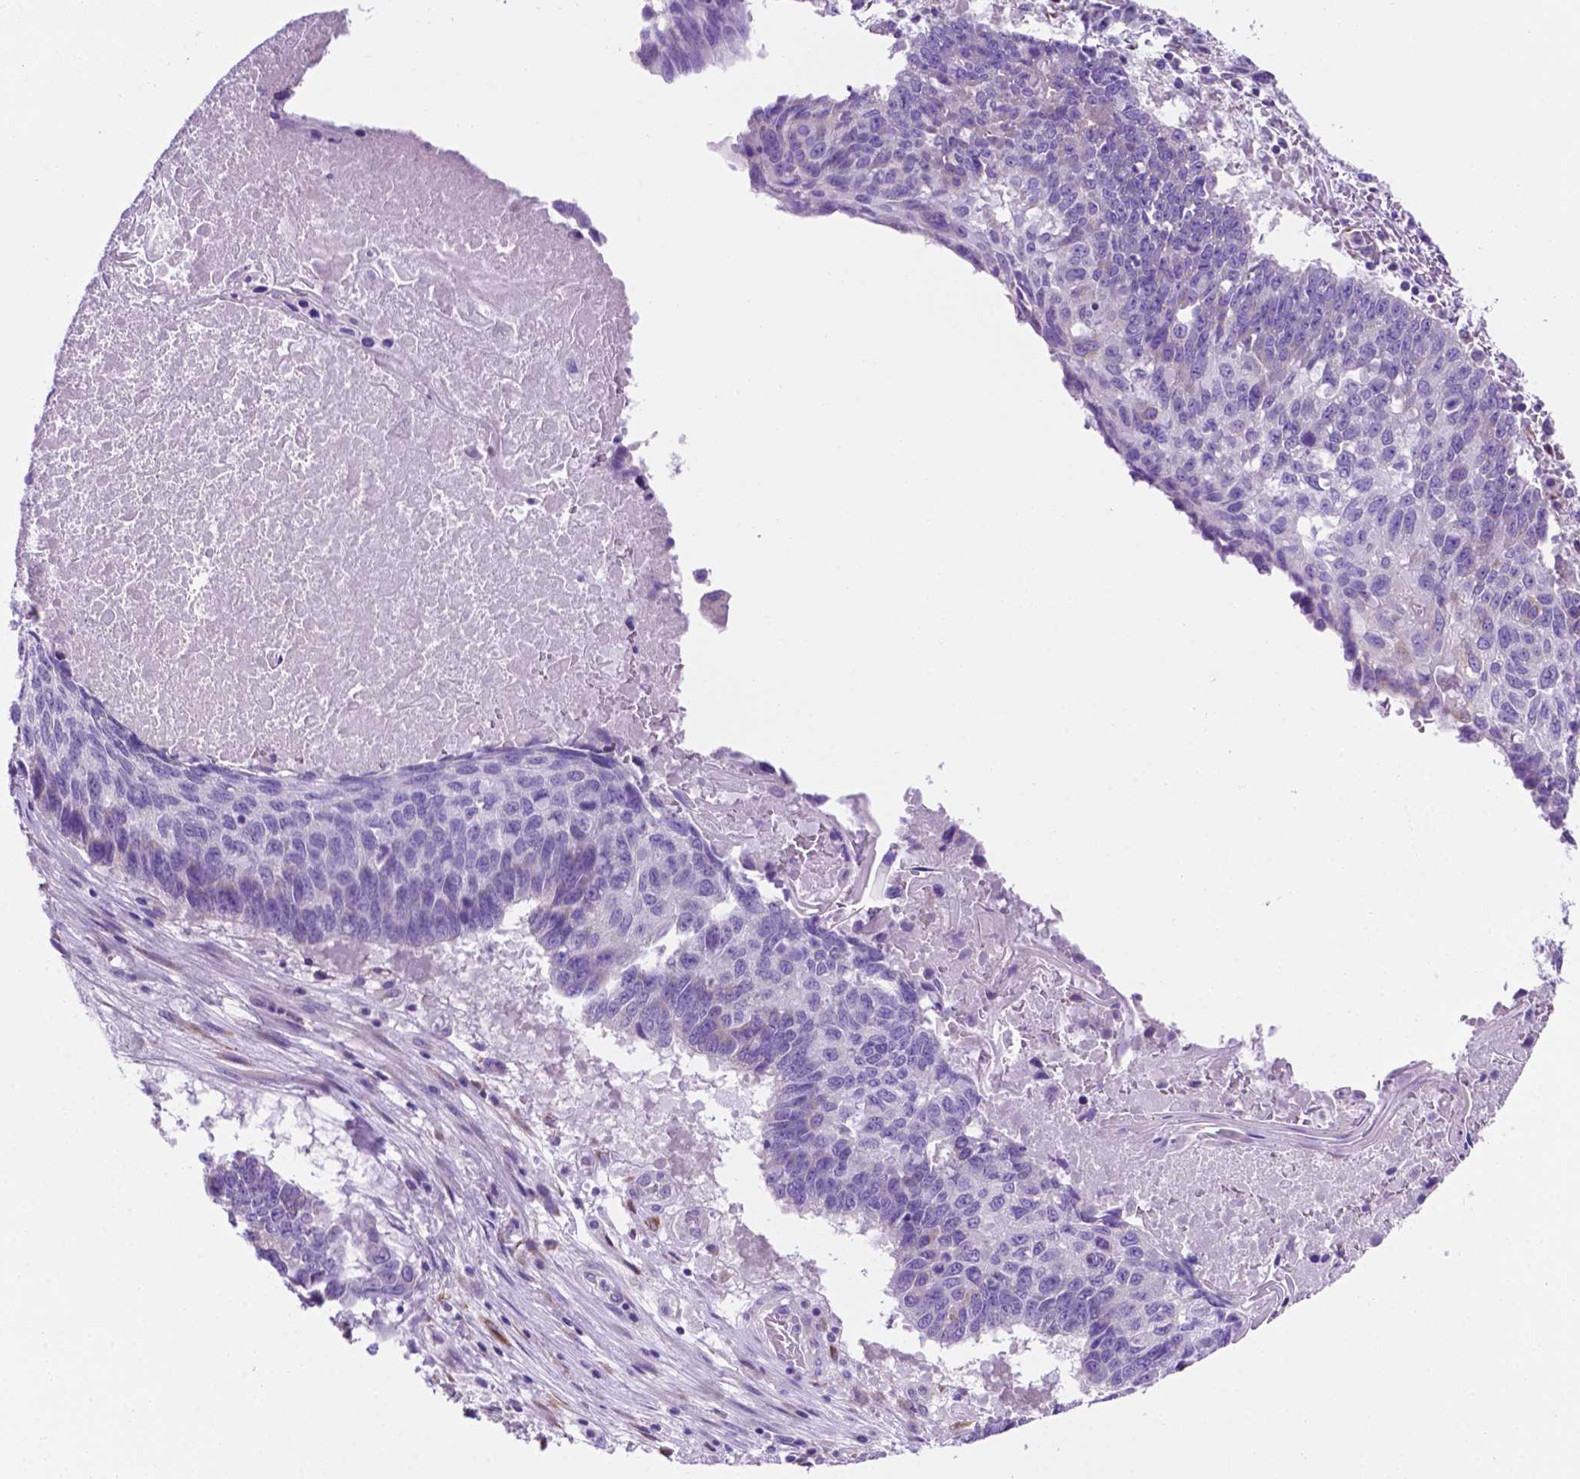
{"staining": {"intensity": "negative", "quantity": "none", "location": "none"}, "tissue": "lung cancer", "cell_type": "Tumor cells", "image_type": "cancer", "snomed": [{"axis": "morphology", "description": "Squamous cell carcinoma, NOS"}, {"axis": "topography", "description": "Lung"}], "caption": "Tumor cells are negative for brown protein staining in lung squamous cell carcinoma.", "gene": "CEACAM7", "patient": {"sex": "male", "age": 73}}